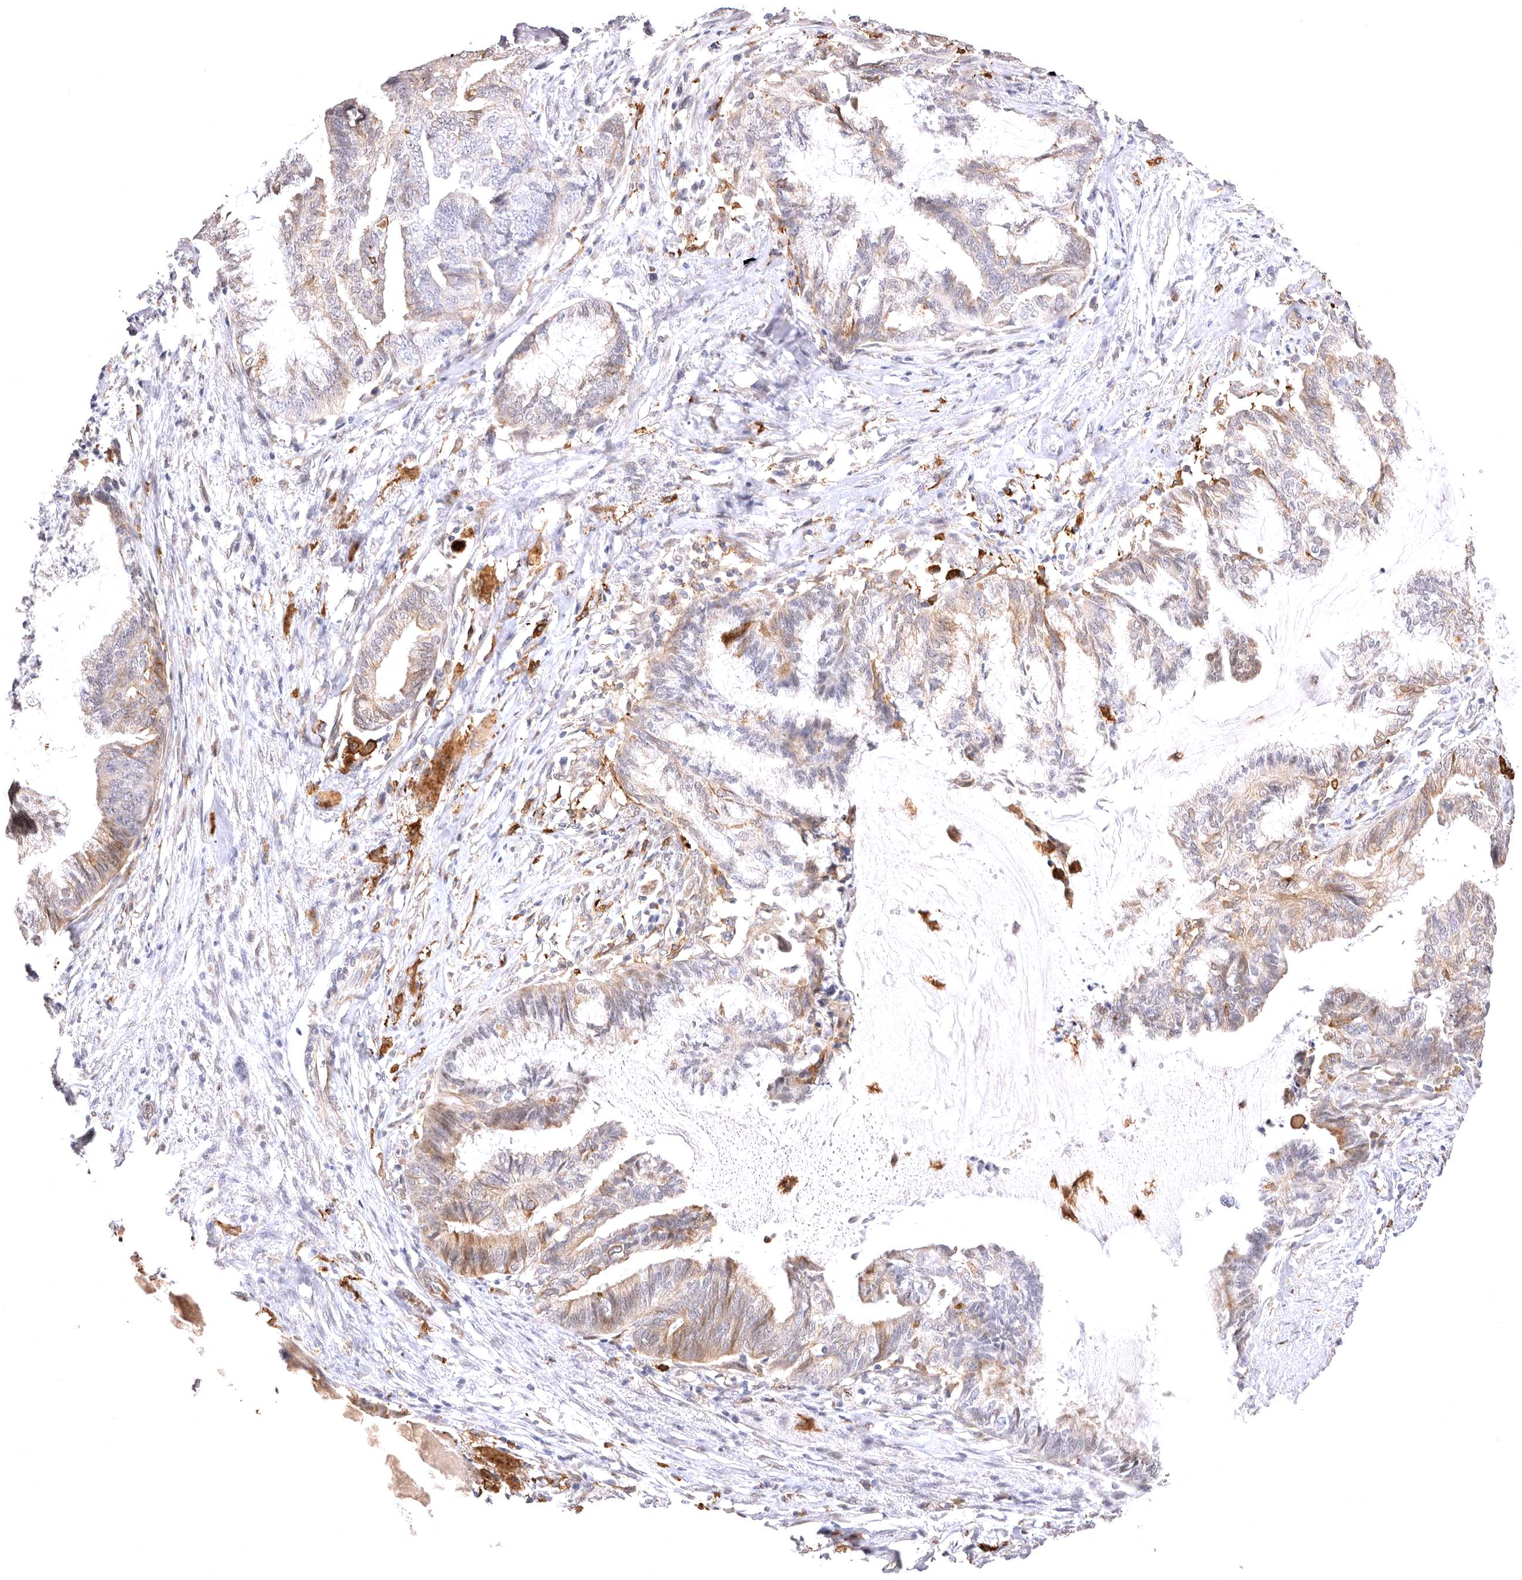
{"staining": {"intensity": "moderate", "quantity": "<25%", "location": "cytoplasmic/membranous"}, "tissue": "endometrial cancer", "cell_type": "Tumor cells", "image_type": "cancer", "snomed": [{"axis": "morphology", "description": "Adenocarcinoma, NOS"}, {"axis": "topography", "description": "Endometrium"}], "caption": "Immunohistochemistry (DAB) staining of endometrial cancer reveals moderate cytoplasmic/membranous protein staining in approximately <25% of tumor cells. The protein of interest is stained brown, and the nuclei are stained in blue (DAB IHC with brightfield microscopy, high magnification).", "gene": "VPS45", "patient": {"sex": "female", "age": 86}}